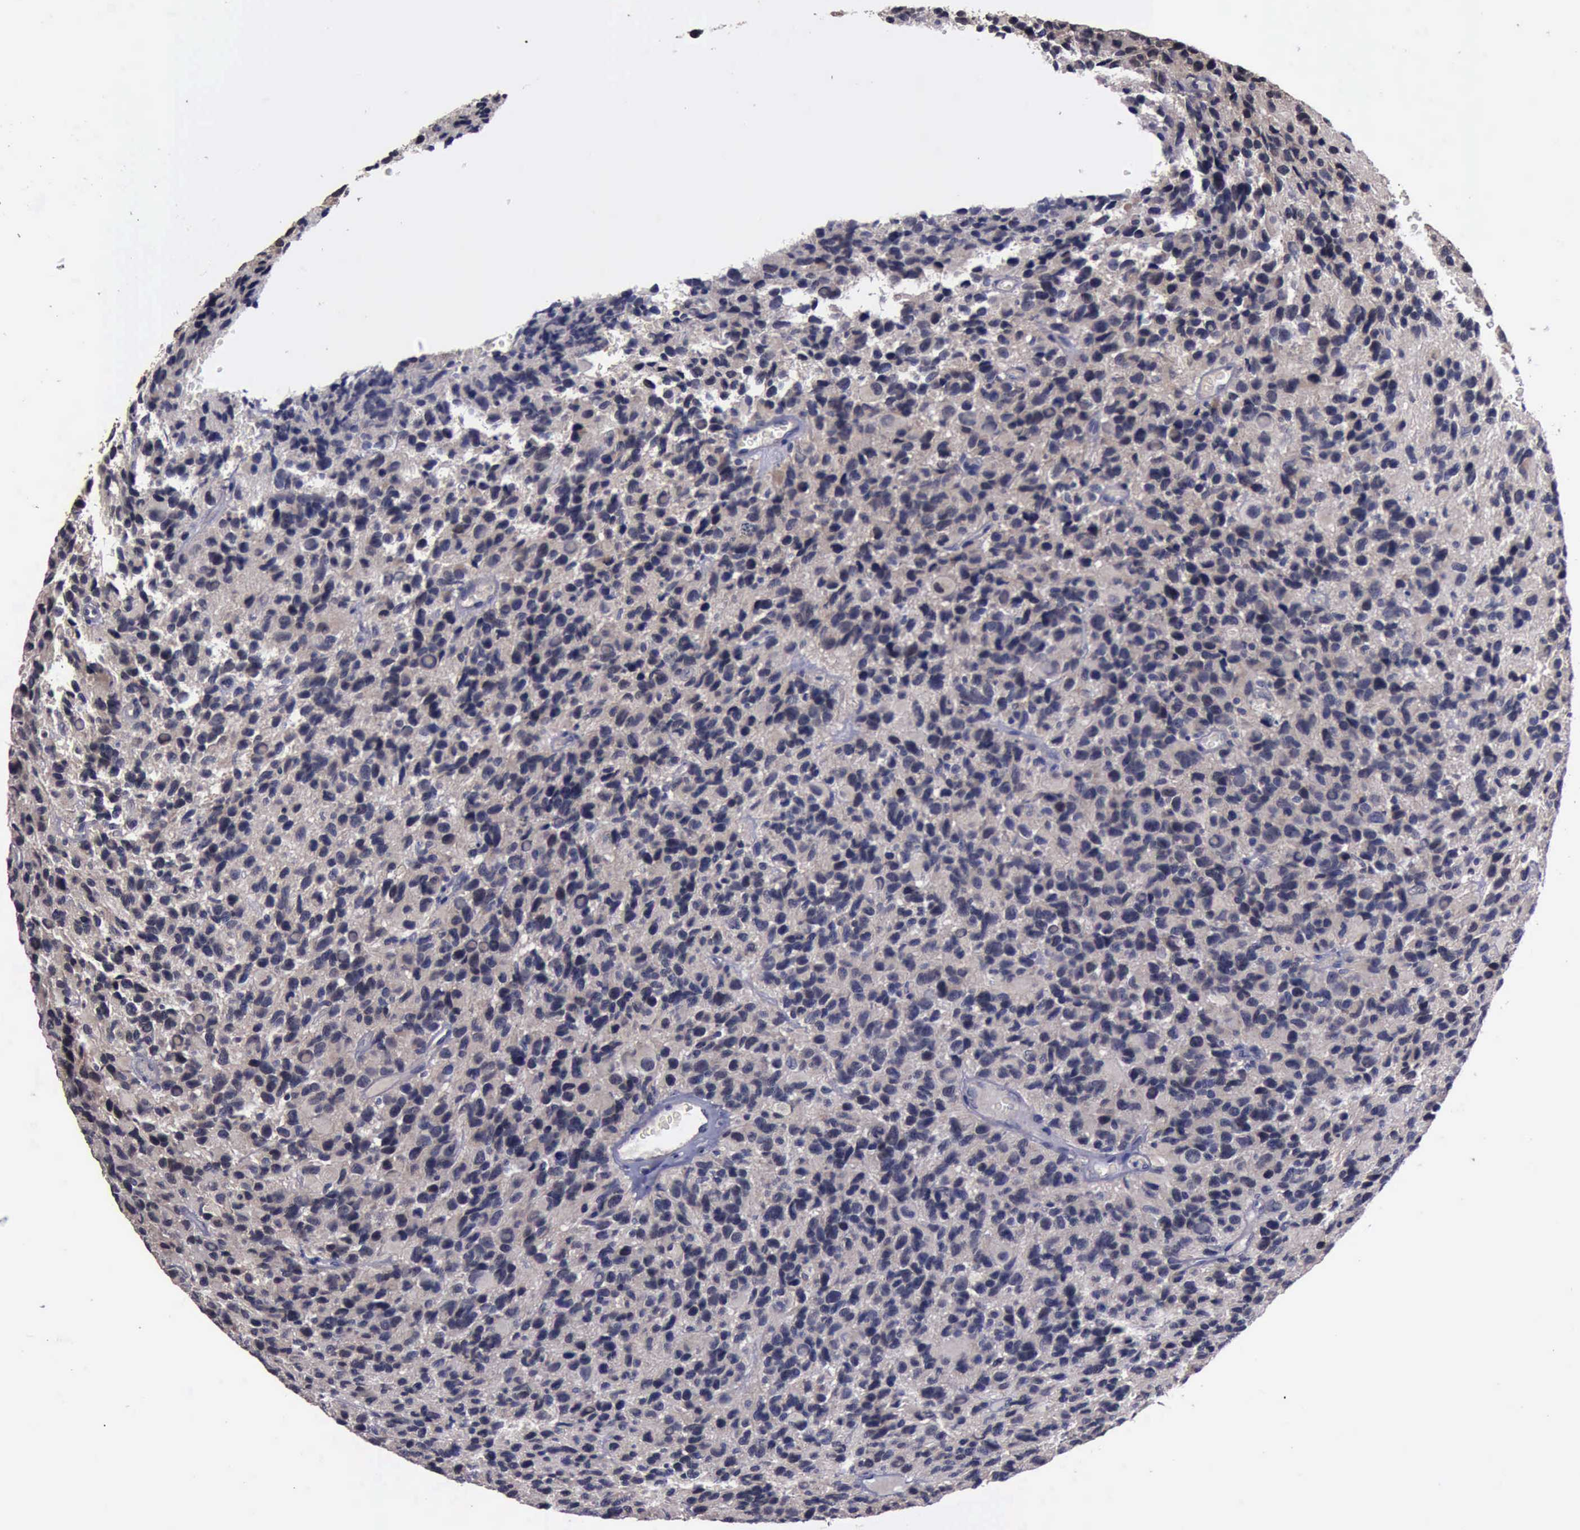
{"staining": {"intensity": "negative", "quantity": "none", "location": "none"}, "tissue": "glioma", "cell_type": "Tumor cells", "image_type": "cancer", "snomed": [{"axis": "morphology", "description": "Glioma, malignant, High grade"}, {"axis": "topography", "description": "Brain"}], "caption": "Malignant glioma (high-grade) stained for a protein using immunohistochemistry (IHC) demonstrates no expression tumor cells.", "gene": "CRKL", "patient": {"sex": "male", "age": 77}}